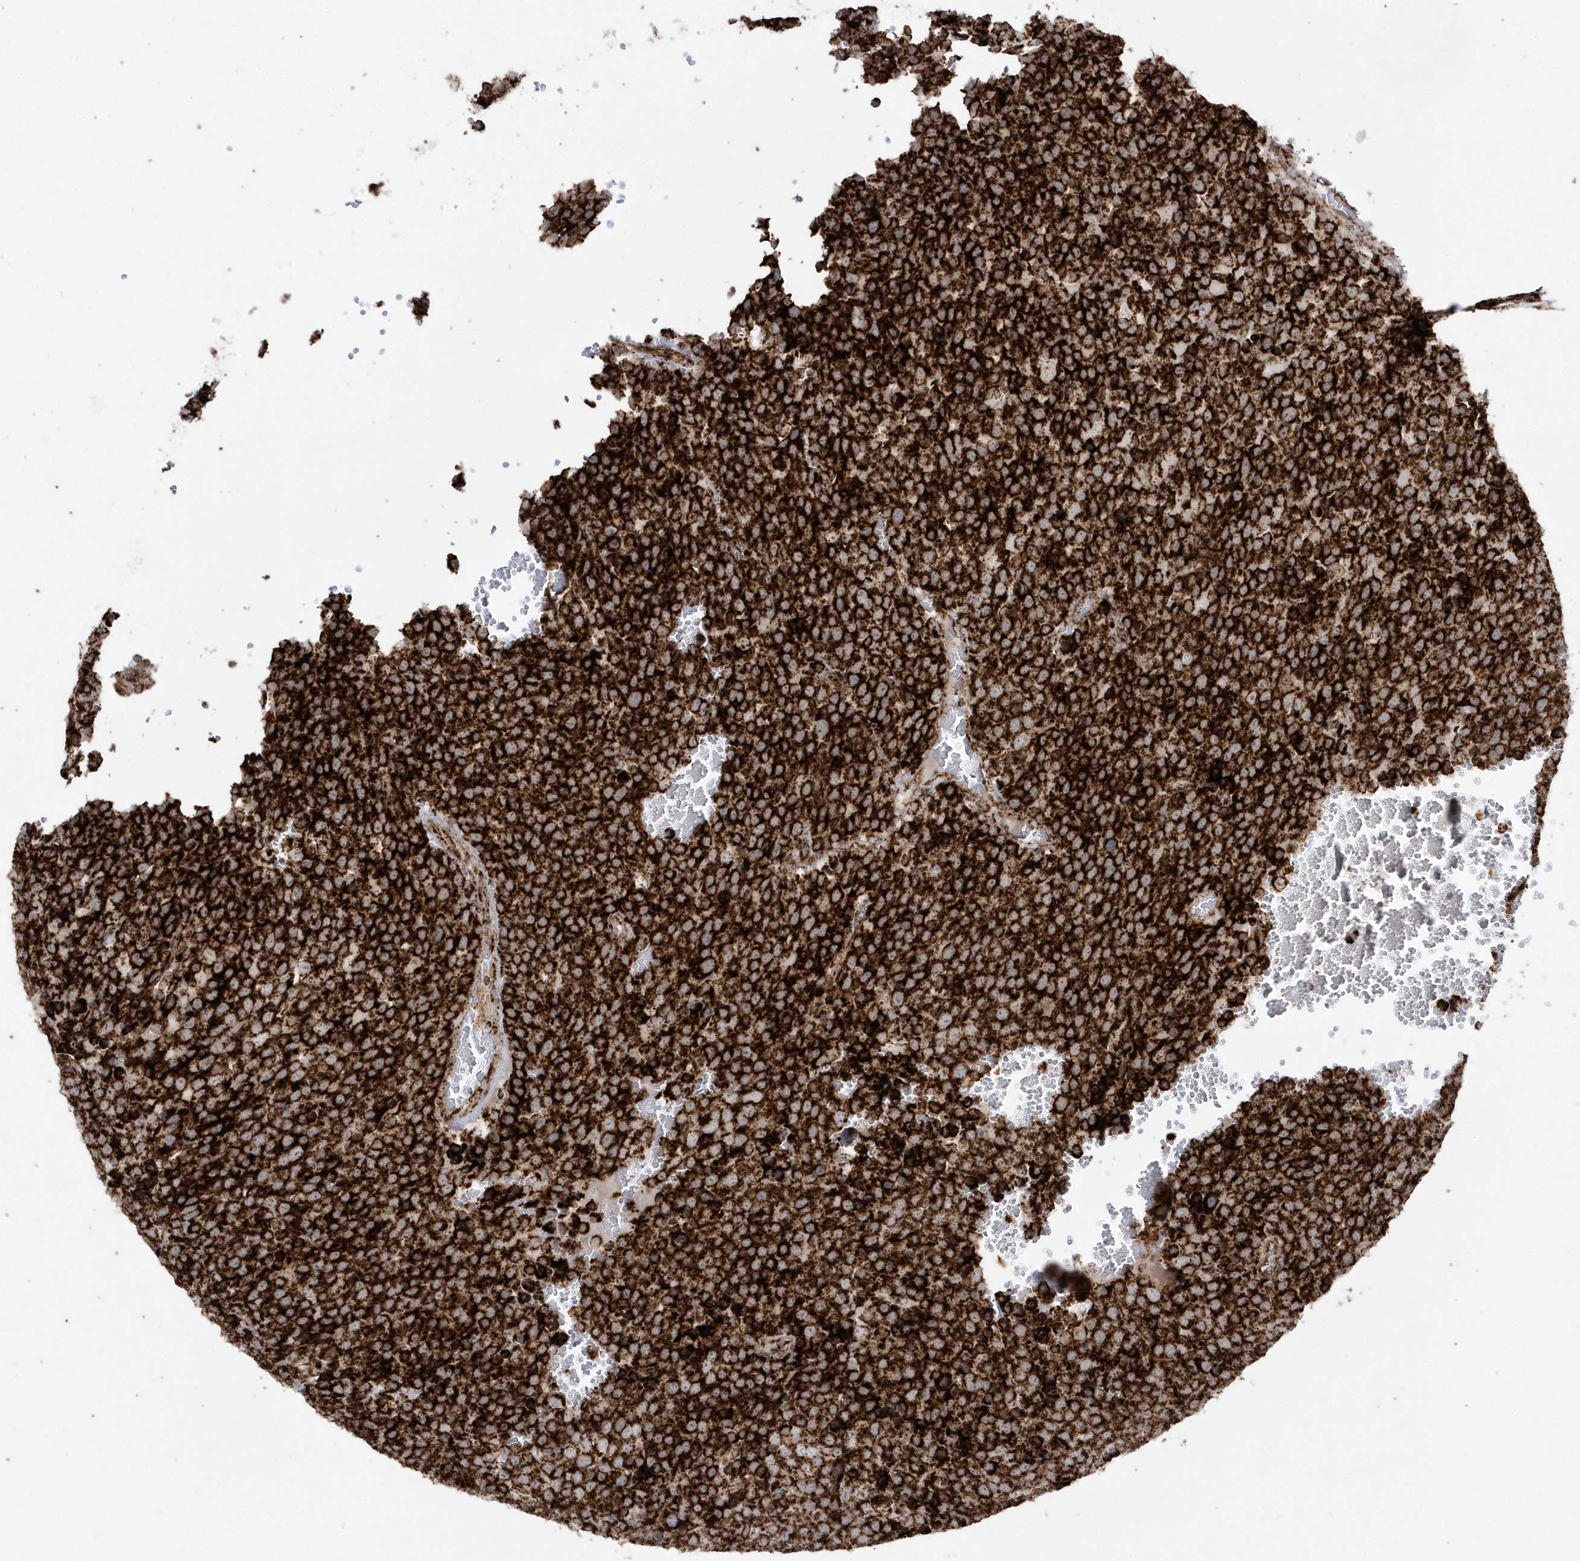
{"staining": {"intensity": "strong", "quantity": ">75%", "location": "cytoplasmic/membranous"}, "tissue": "testis cancer", "cell_type": "Tumor cells", "image_type": "cancer", "snomed": [{"axis": "morphology", "description": "Seminoma, NOS"}, {"axis": "topography", "description": "Testis"}], "caption": "The immunohistochemical stain highlights strong cytoplasmic/membranous staining in tumor cells of testis cancer (seminoma) tissue.", "gene": "CRY2", "patient": {"sex": "male", "age": 71}}